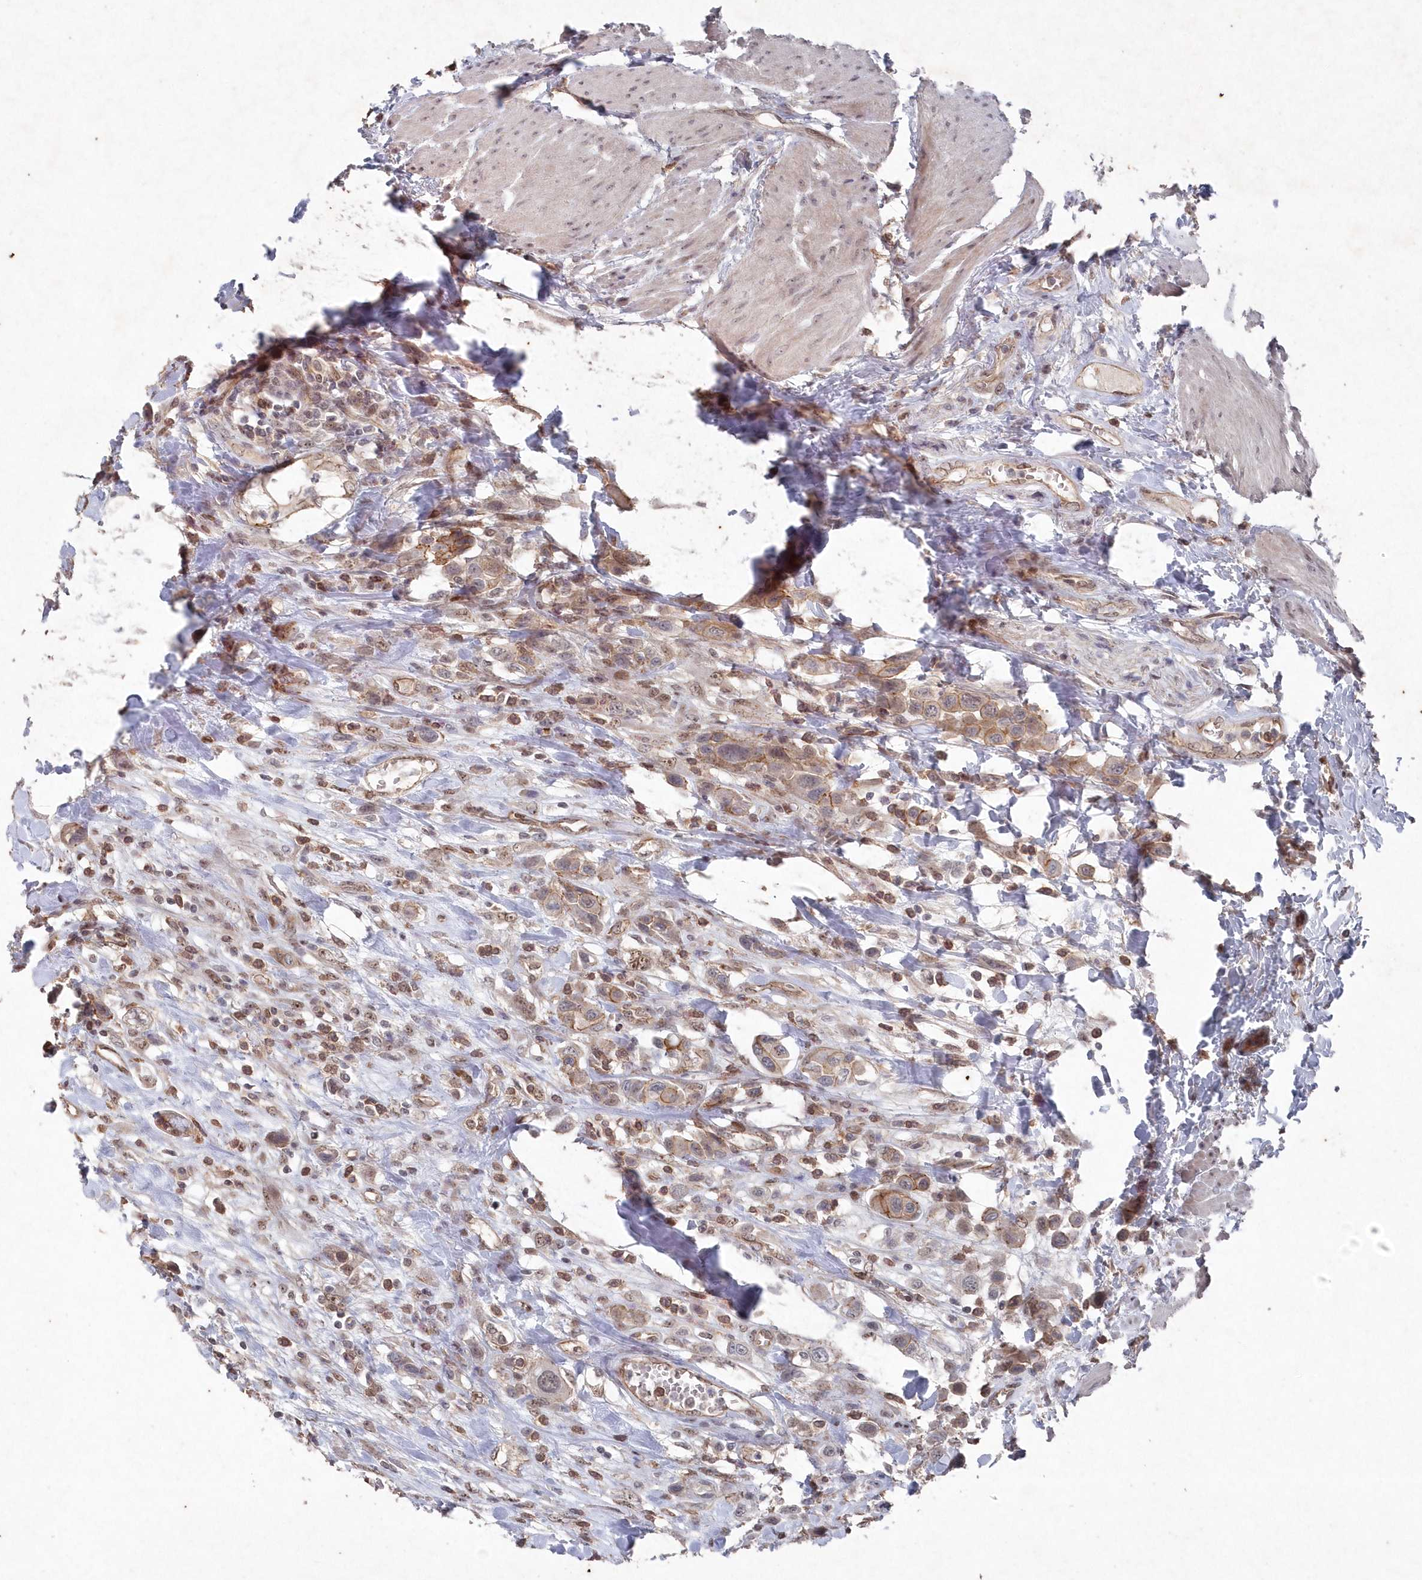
{"staining": {"intensity": "moderate", "quantity": "<25%", "location": "cytoplasmic/membranous"}, "tissue": "urothelial cancer", "cell_type": "Tumor cells", "image_type": "cancer", "snomed": [{"axis": "morphology", "description": "Urothelial carcinoma, High grade"}, {"axis": "topography", "description": "Urinary bladder"}], "caption": "Urothelial cancer stained with immunohistochemistry (IHC) reveals moderate cytoplasmic/membranous expression in approximately <25% of tumor cells.", "gene": "VSIG2", "patient": {"sex": "male", "age": 50}}